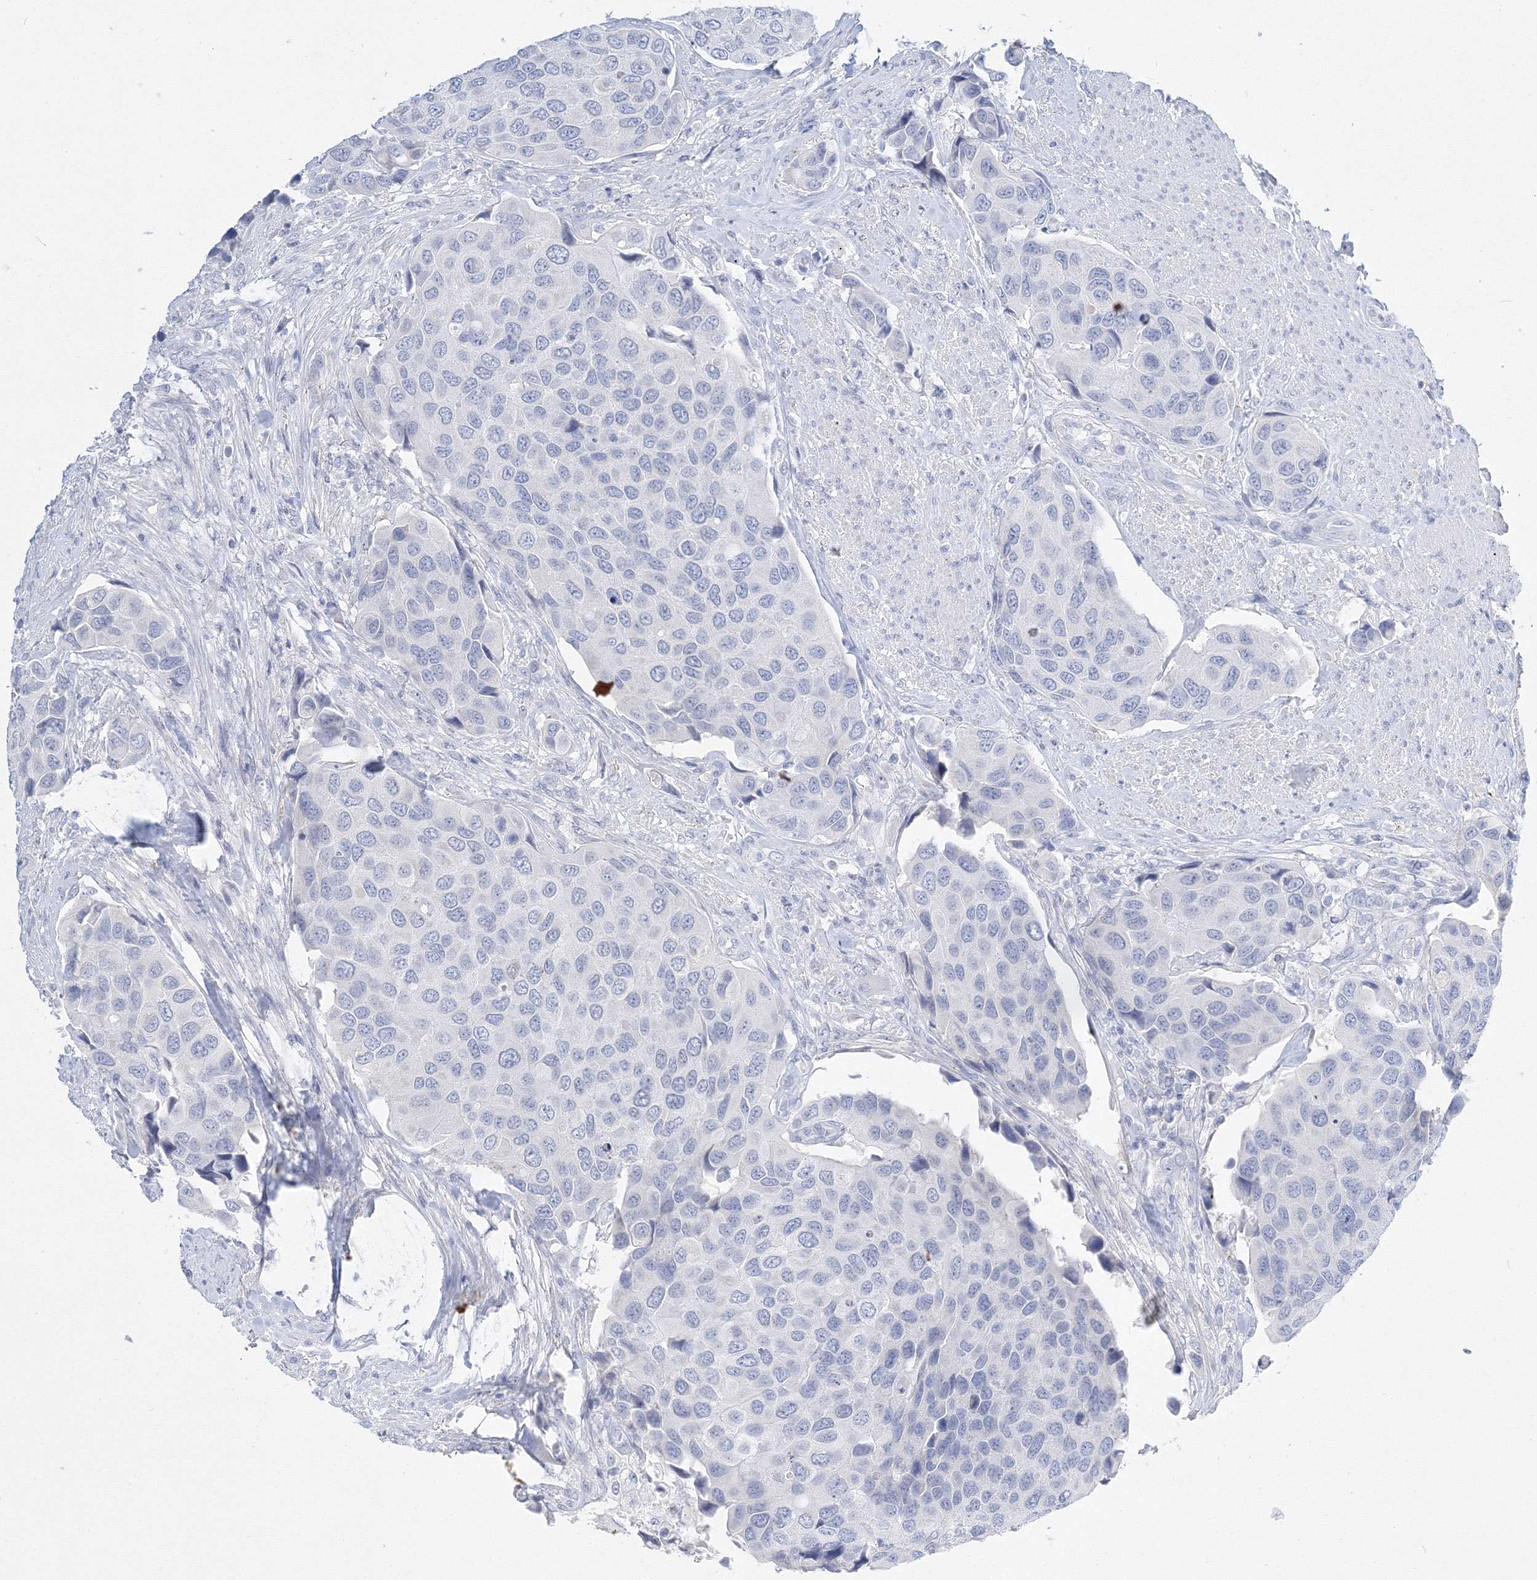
{"staining": {"intensity": "negative", "quantity": "none", "location": "none"}, "tissue": "urothelial cancer", "cell_type": "Tumor cells", "image_type": "cancer", "snomed": [{"axis": "morphology", "description": "Urothelial carcinoma, High grade"}, {"axis": "topography", "description": "Urinary bladder"}], "caption": "Immunohistochemical staining of human urothelial cancer demonstrates no significant staining in tumor cells.", "gene": "AASDH", "patient": {"sex": "male", "age": 74}}